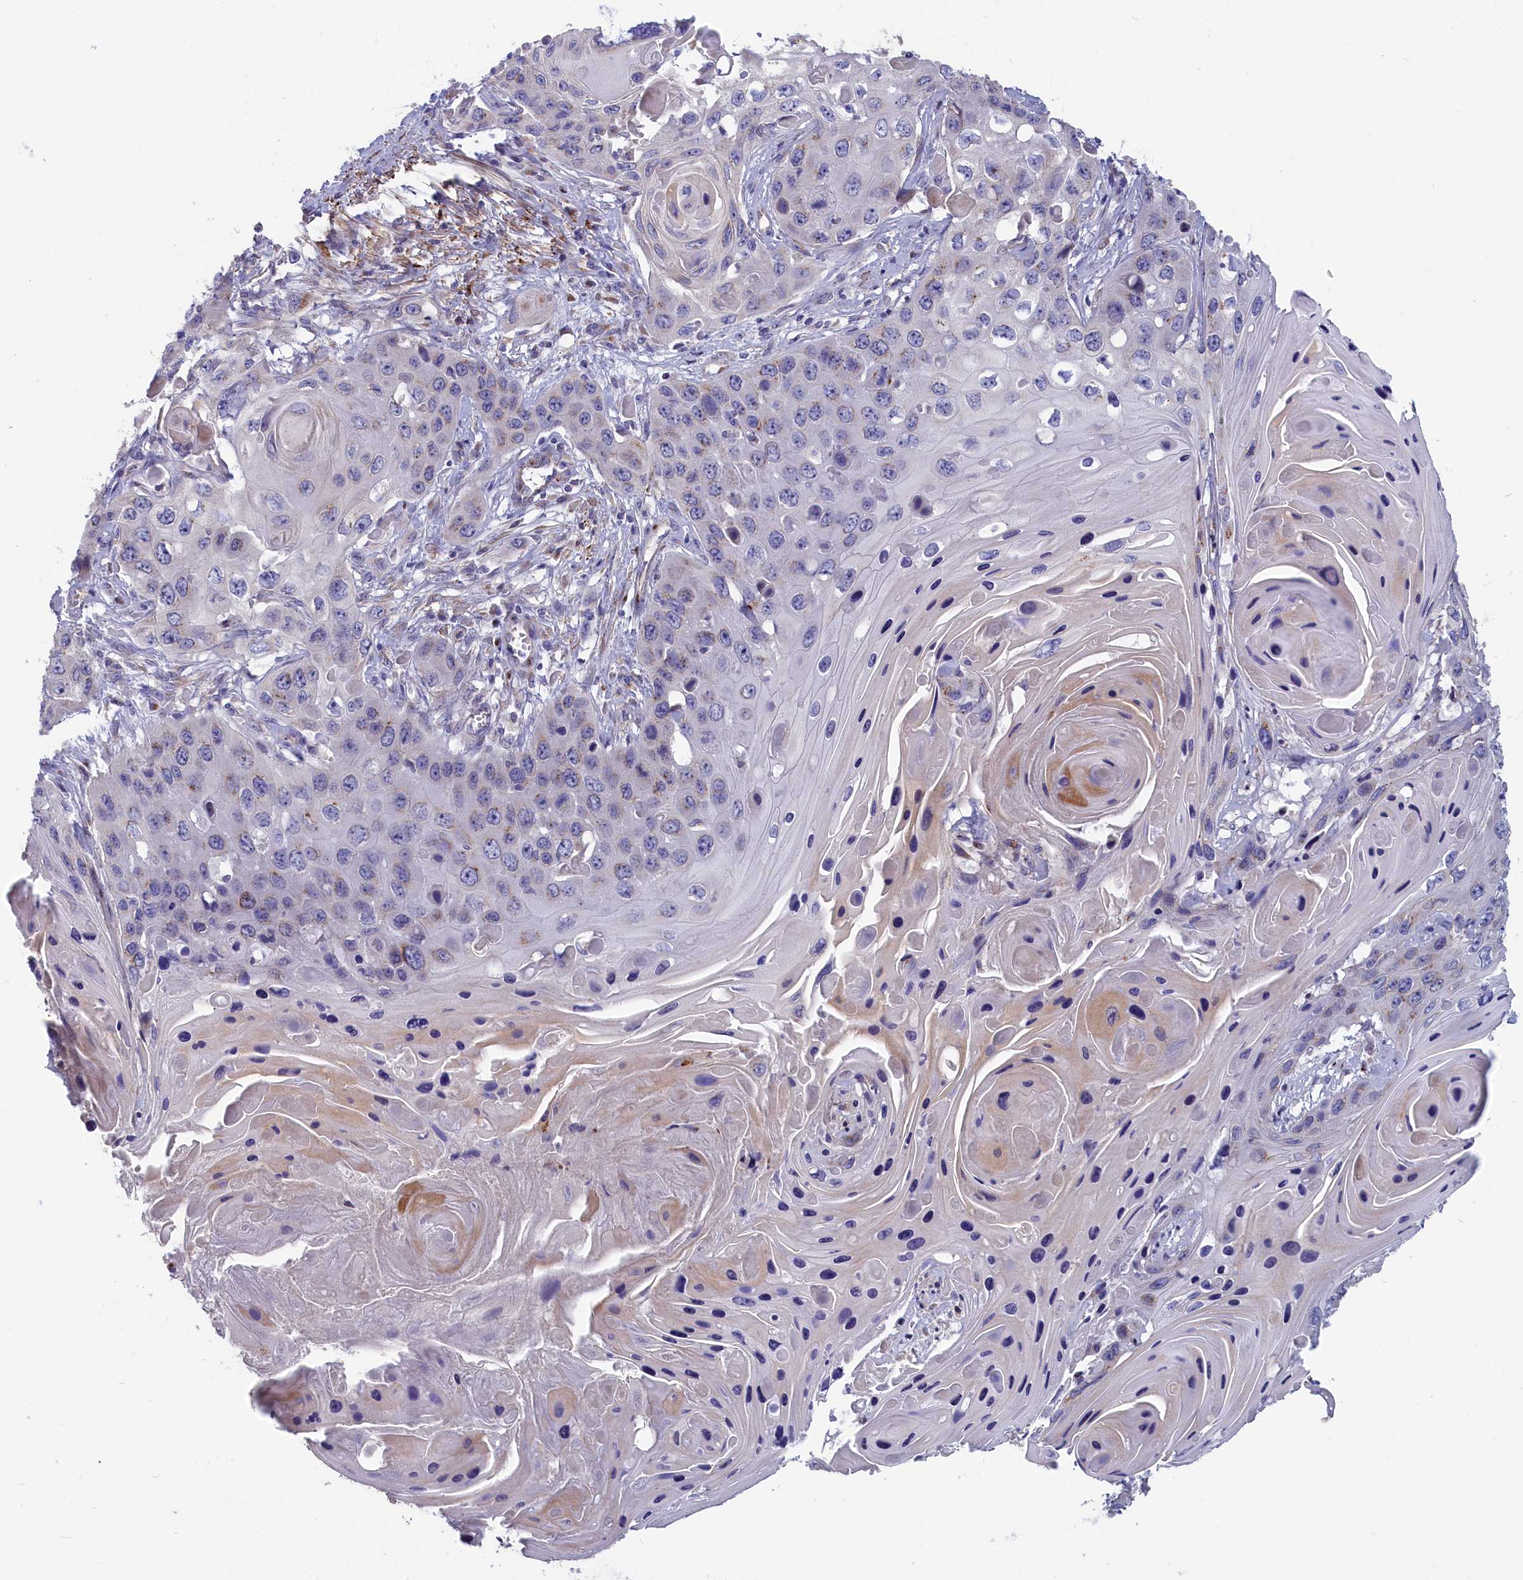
{"staining": {"intensity": "weak", "quantity": "<25%", "location": "cytoplasmic/membranous"}, "tissue": "skin cancer", "cell_type": "Tumor cells", "image_type": "cancer", "snomed": [{"axis": "morphology", "description": "Squamous cell carcinoma, NOS"}, {"axis": "topography", "description": "Skin"}], "caption": "DAB immunohistochemical staining of human skin squamous cell carcinoma displays no significant positivity in tumor cells. (DAB IHC visualized using brightfield microscopy, high magnification).", "gene": "TUBGCP4", "patient": {"sex": "male", "age": 55}}